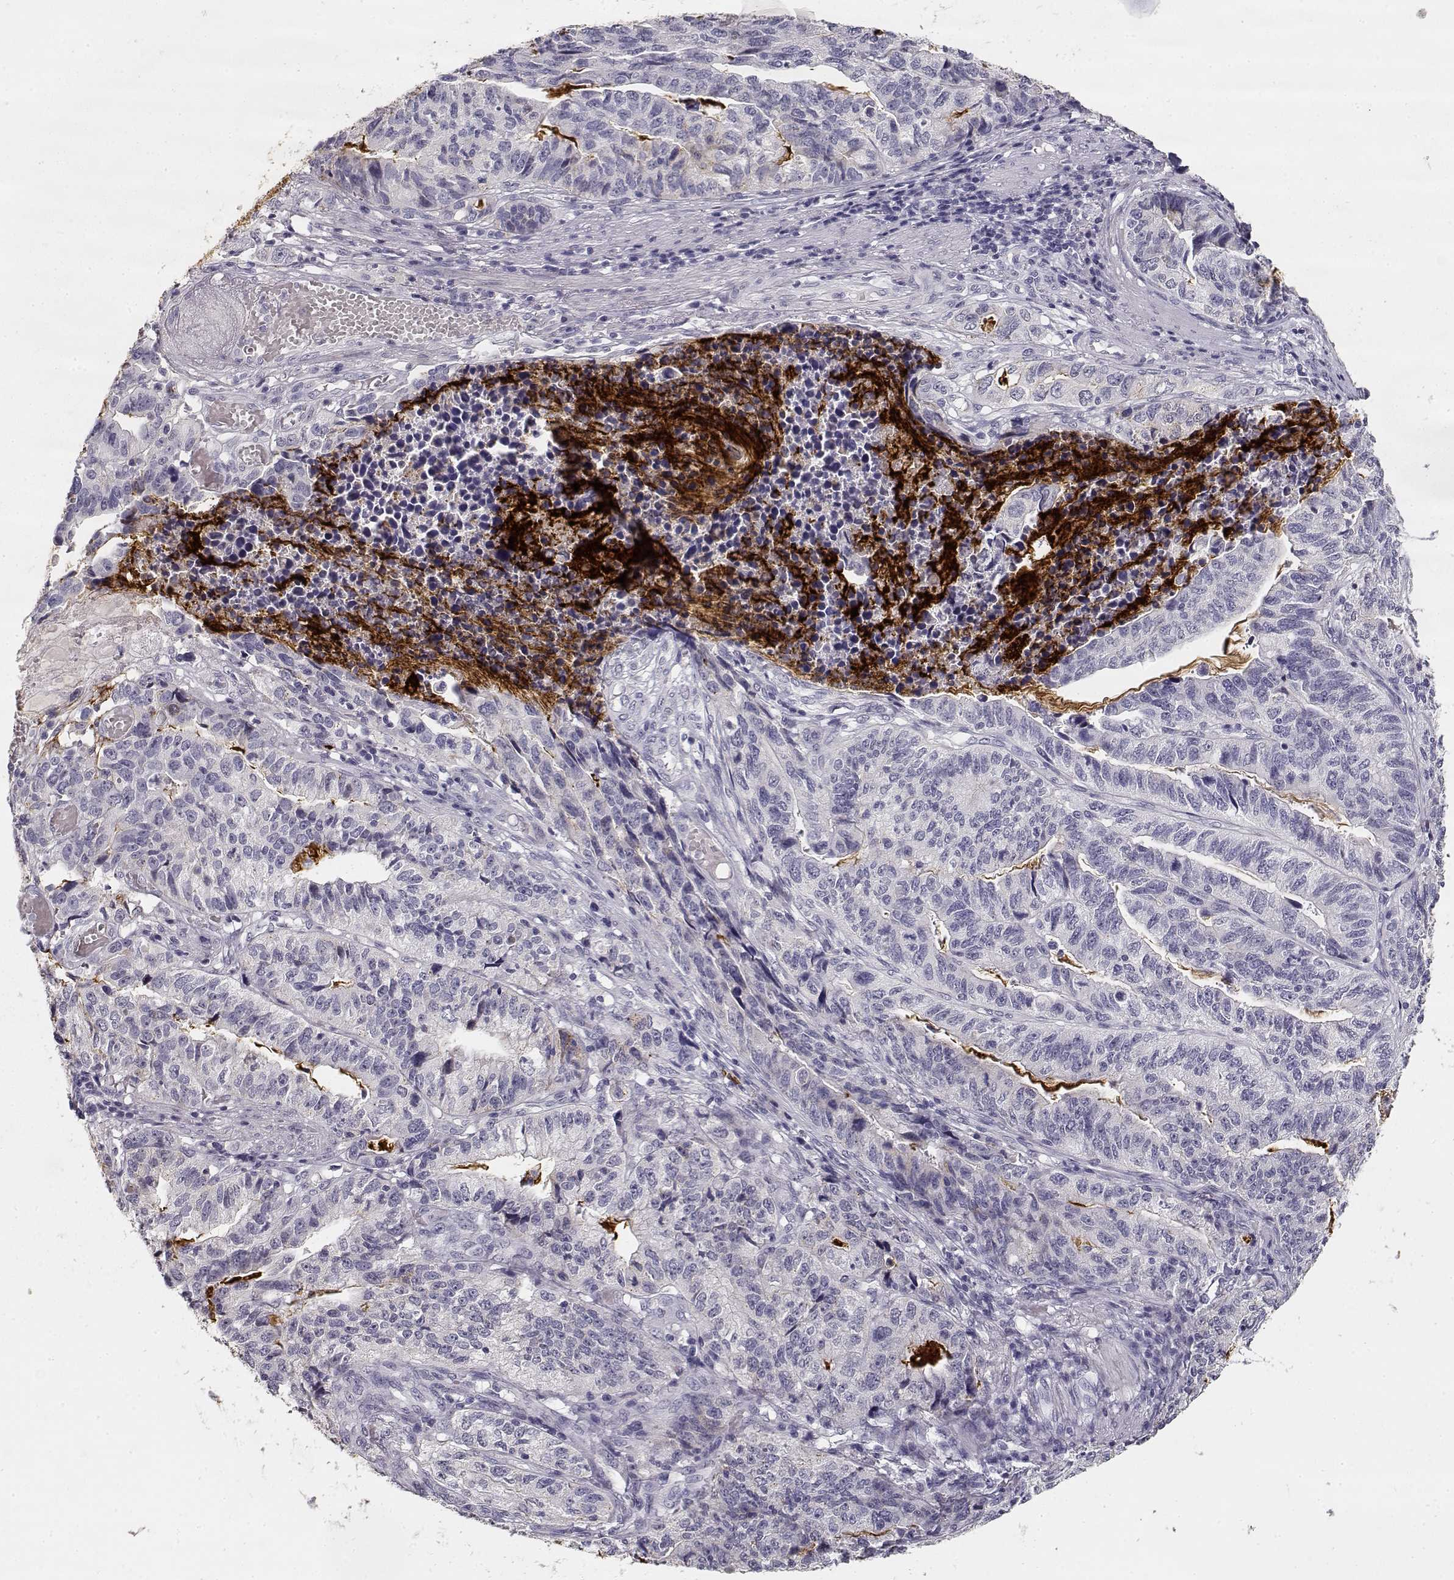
{"staining": {"intensity": "negative", "quantity": "none", "location": "none"}, "tissue": "stomach cancer", "cell_type": "Tumor cells", "image_type": "cancer", "snomed": [{"axis": "morphology", "description": "Adenocarcinoma, NOS"}, {"axis": "topography", "description": "Stomach, upper"}], "caption": "Immunohistochemistry image of neoplastic tissue: stomach cancer stained with DAB shows no significant protein expression in tumor cells.", "gene": "TPH2", "patient": {"sex": "female", "age": 67}}